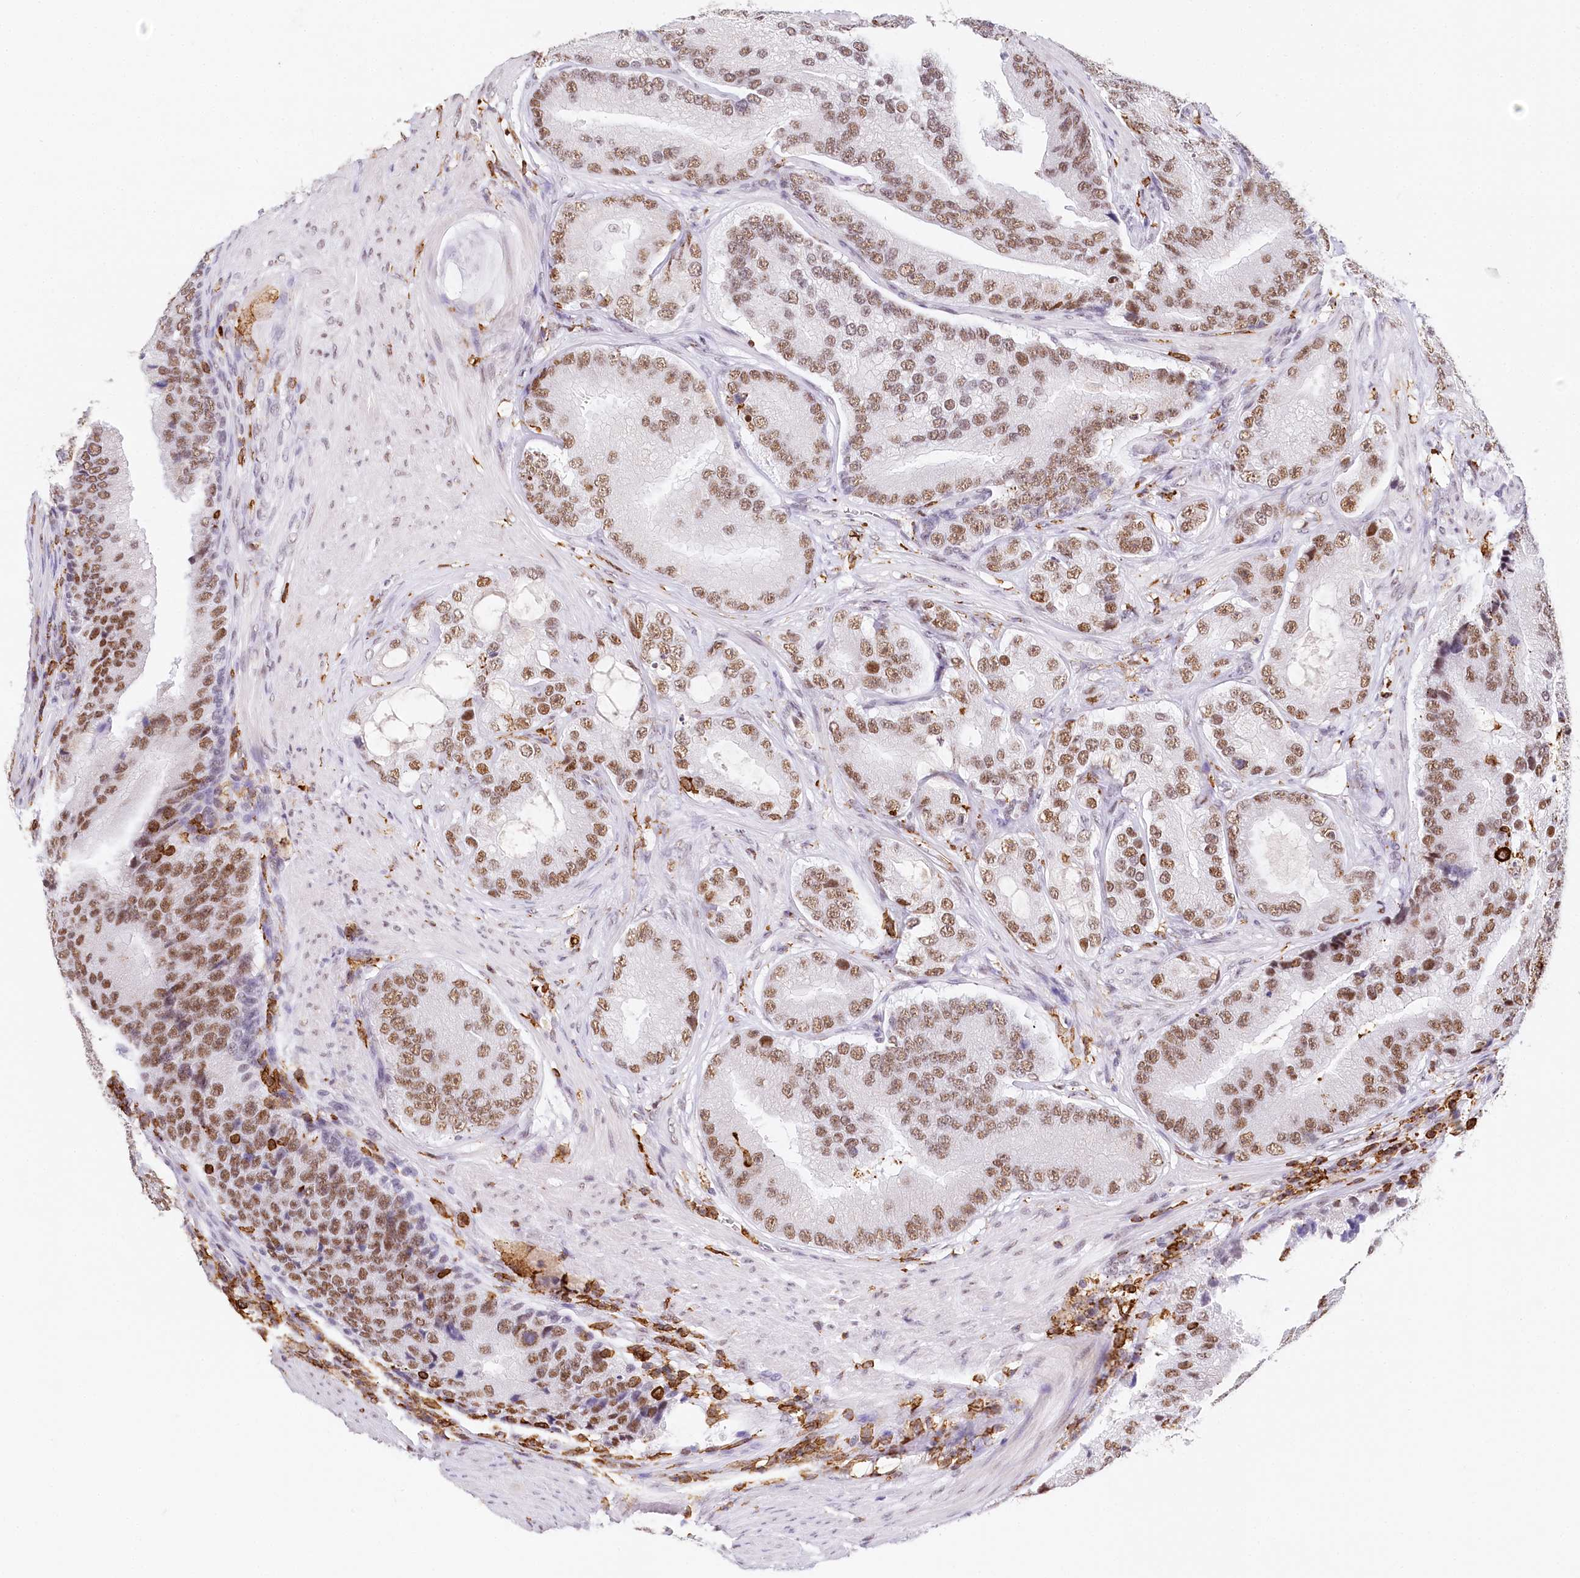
{"staining": {"intensity": "moderate", "quantity": ">75%", "location": "nuclear"}, "tissue": "prostate cancer", "cell_type": "Tumor cells", "image_type": "cancer", "snomed": [{"axis": "morphology", "description": "Adenocarcinoma, High grade"}, {"axis": "topography", "description": "Prostate"}], "caption": "The photomicrograph exhibits a brown stain indicating the presence of a protein in the nuclear of tumor cells in adenocarcinoma (high-grade) (prostate).", "gene": "BARD1", "patient": {"sex": "male", "age": 70}}